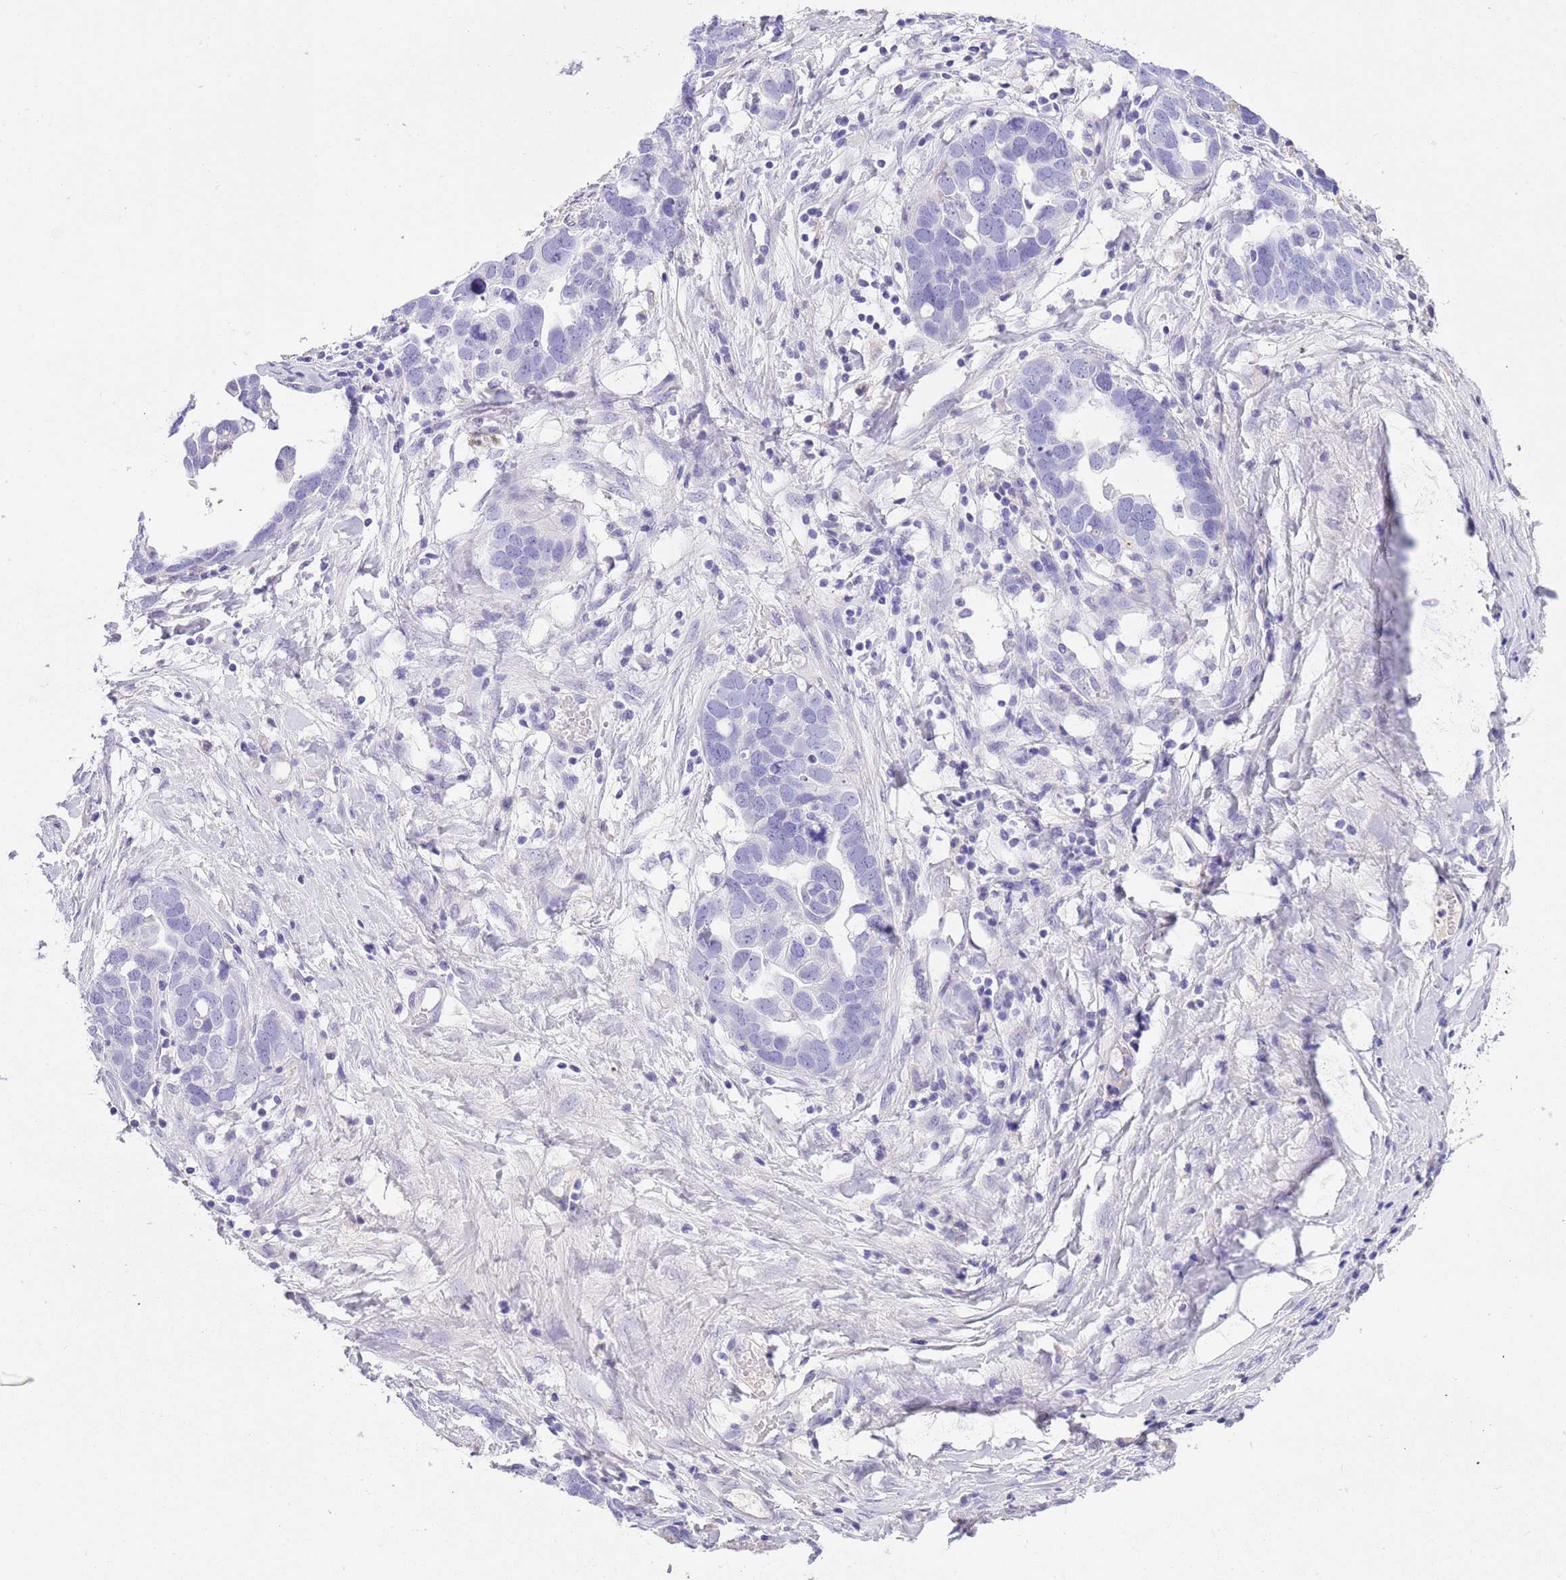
{"staining": {"intensity": "negative", "quantity": "none", "location": "none"}, "tissue": "ovarian cancer", "cell_type": "Tumor cells", "image_type": "cancer", "snomed": [{"axis": "morphology", "description": "Cystadenocarcinoma, serous, NOS"}, {"axis": "topography", "description": "Ovary"}], "caption": "Ovarian serous cystadenocarcinoma was stained to show a protein in brown. There is no significant positivity in tumor cells.", "gene": "TBC1D10B", "patient": {"sex": "female", "age": 54}}